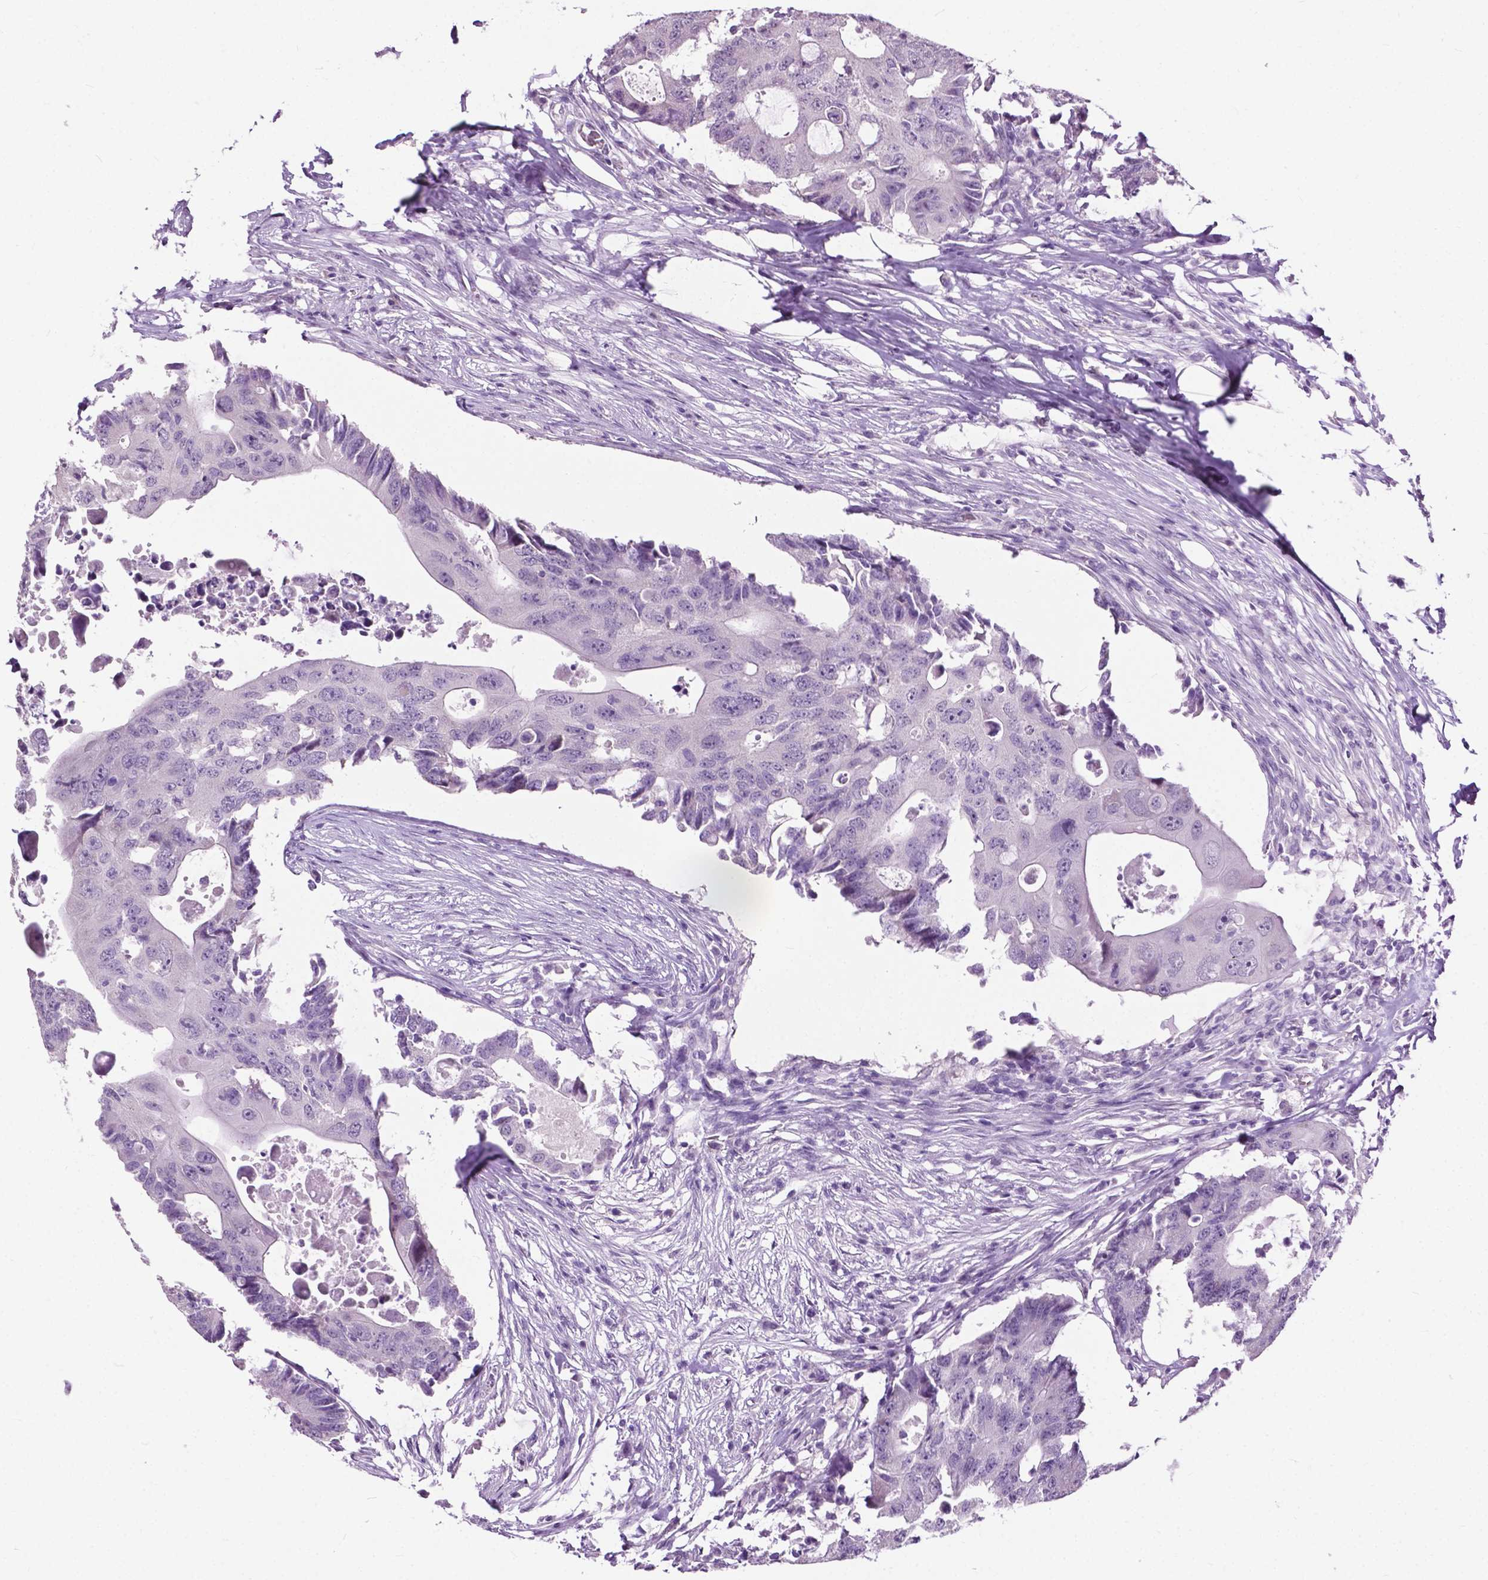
{"staining": {"intensity": "negative", "quantity": "none", "location": "none"}, "tissue": "colorectal cancer", "cell_type": "Tumor cells", "image_type": "cancer", "snomed": [{"axis": "morphology", "description": "Adenocarcinoma, NOS"}, {"axis": "topography", "description": "Colon"}], "caption": "Tumor cells show no significant positivity in colorectal cancer.", "gene": "GPR37L1", "patient": {"sex": "male", "age": 71}}